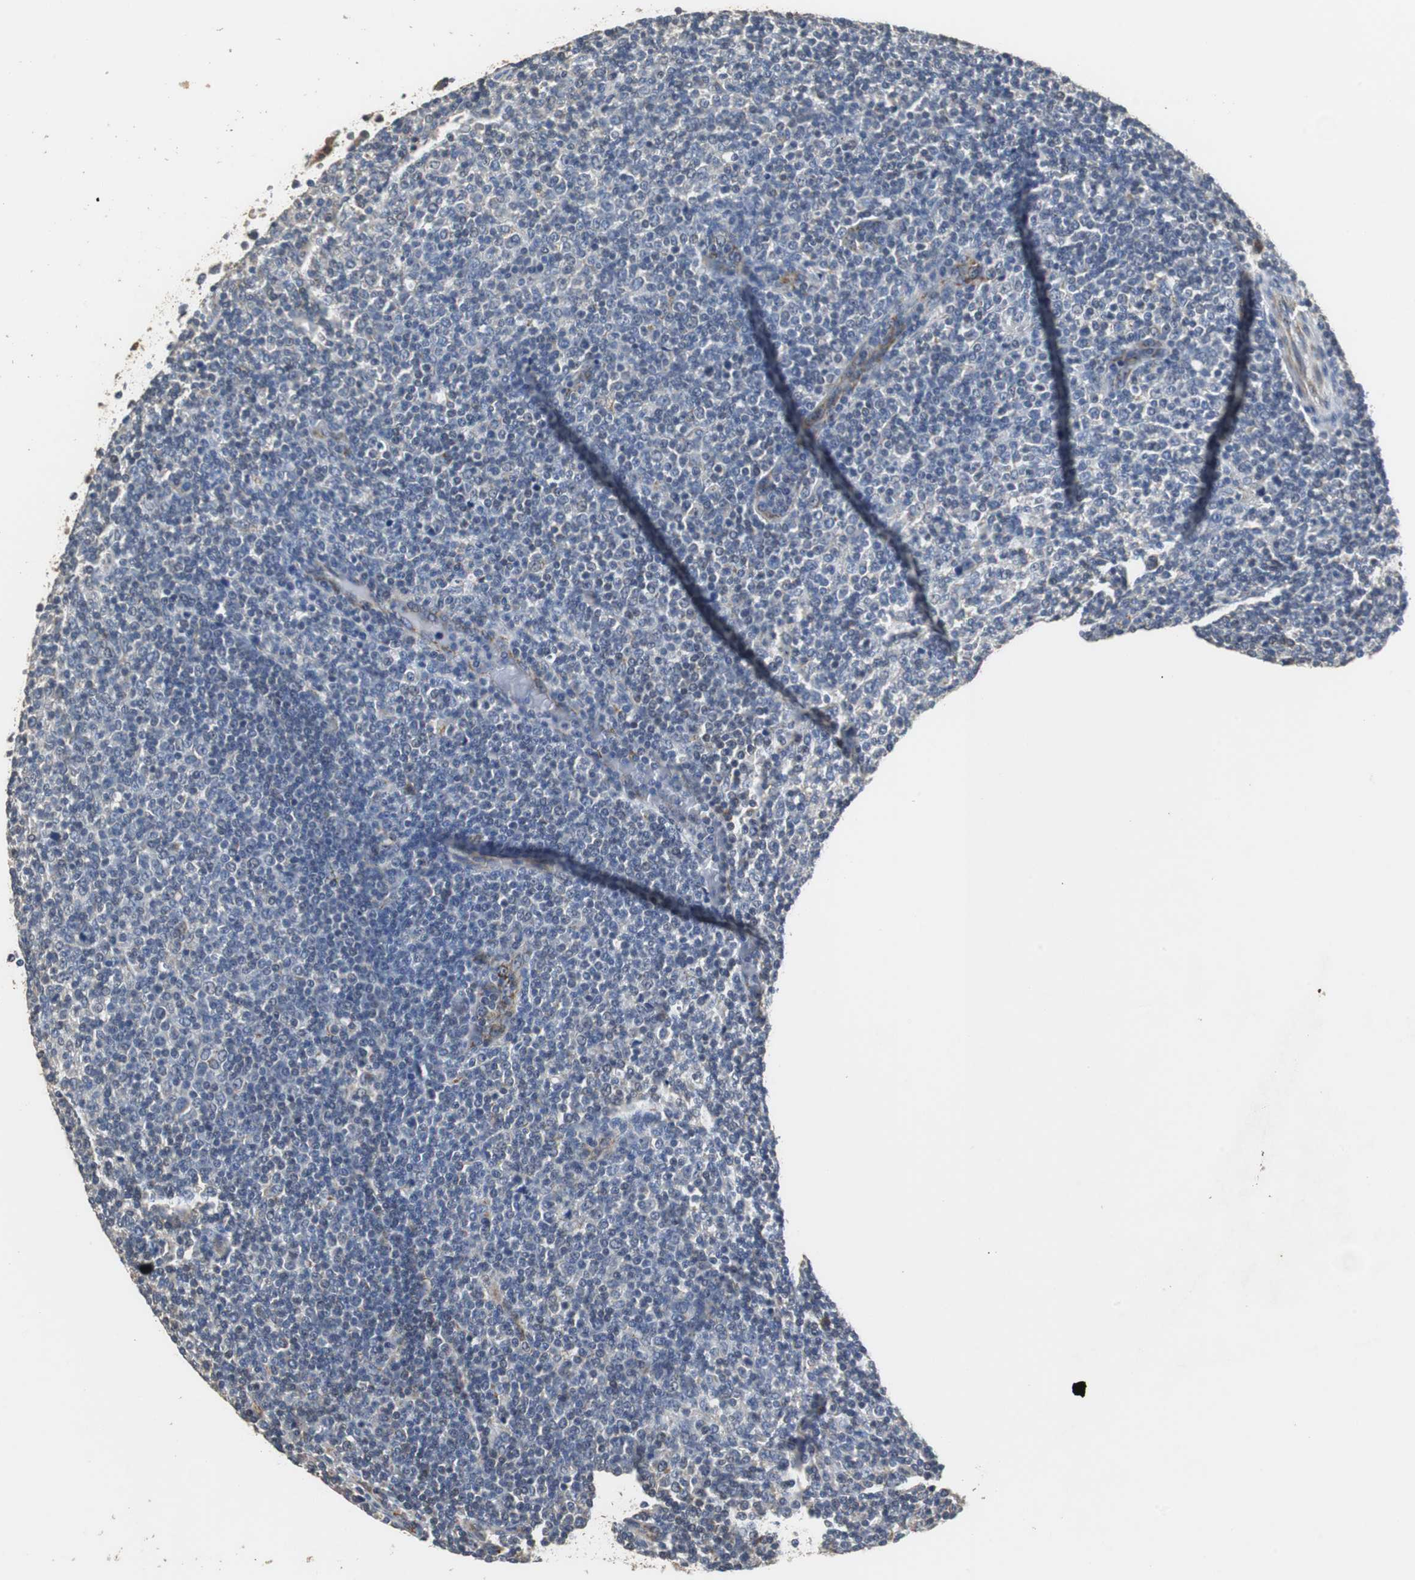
{"staining": {"intensity": "negative", "quantity": "none", "location": "none"}, "tissue": "lymphoma", "cell_type": "Tumor cells", "image_type": "cancer", "snomed": [{"axis": "morphology", "description": "Malignant lymphoma, non-Hodgkin's type, Low grade"}, {"axis": "topography", "description": "Lymph node"}], "caption": "Human low-grade malignant lymphoma, non-Hodgkin's type stained for a protein using immunohistochemistry shows no expression in tumor cells.", "gene": "HMGCL", "patient": {"sex": "male", "age": 70}}